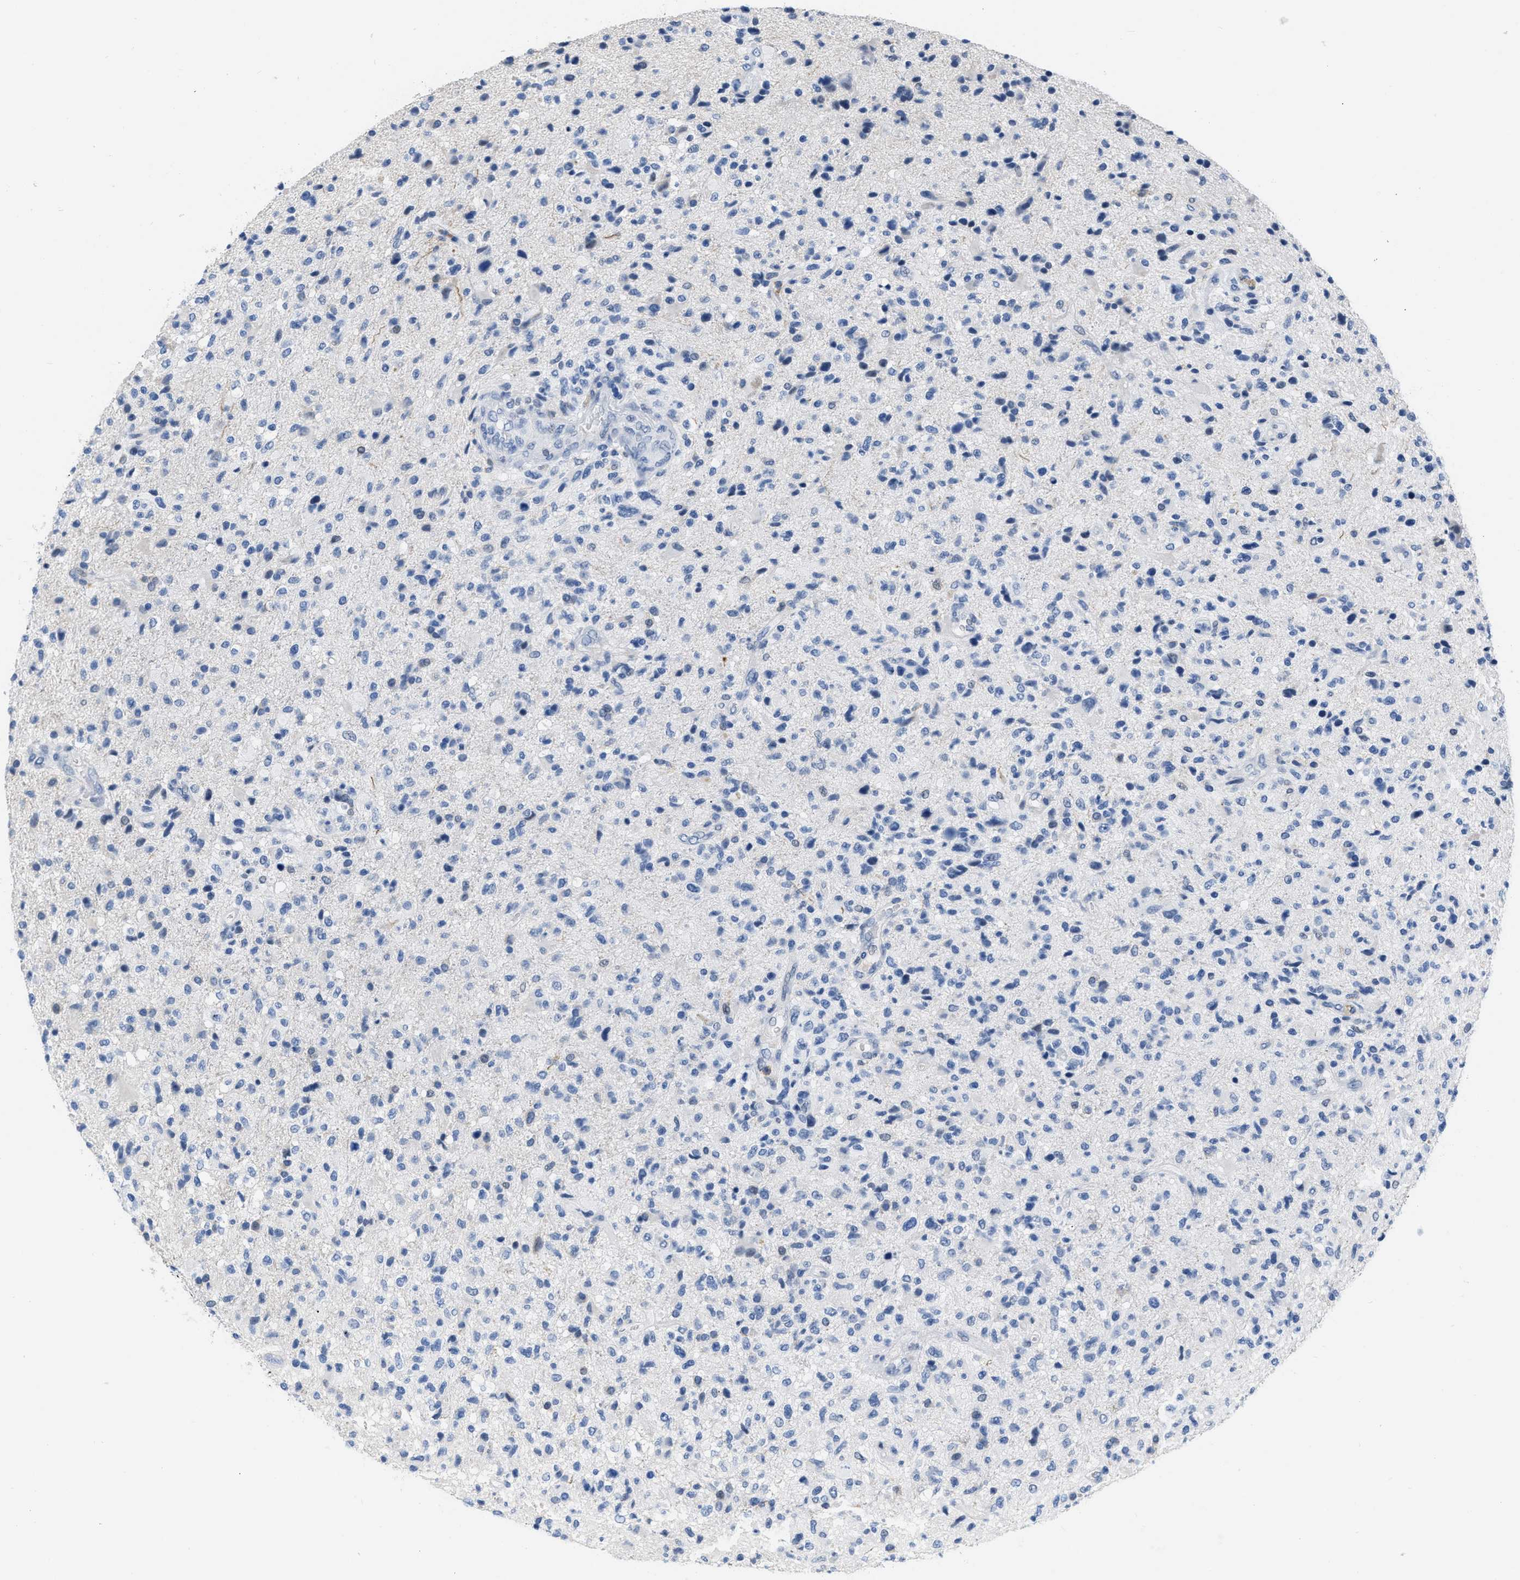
{"staining": {"intensity": "negative", "quantity": "none", "location": "none"}, "tissue": "glioma", "cell_type": "Tumor cells", "image_type": "cancer", "snomed": [{"axis": "morphology", "description": "Glioma, malignant, High grade"}, {"axis": "topography", "description": "Brain"}], "caption": "DAB immunohistochemical staining of human high-grade glioma (malignant) displays no significant expression in tumor cells.", "gene": "BOLL", "patient": {"sex": "male", "age": 72}}